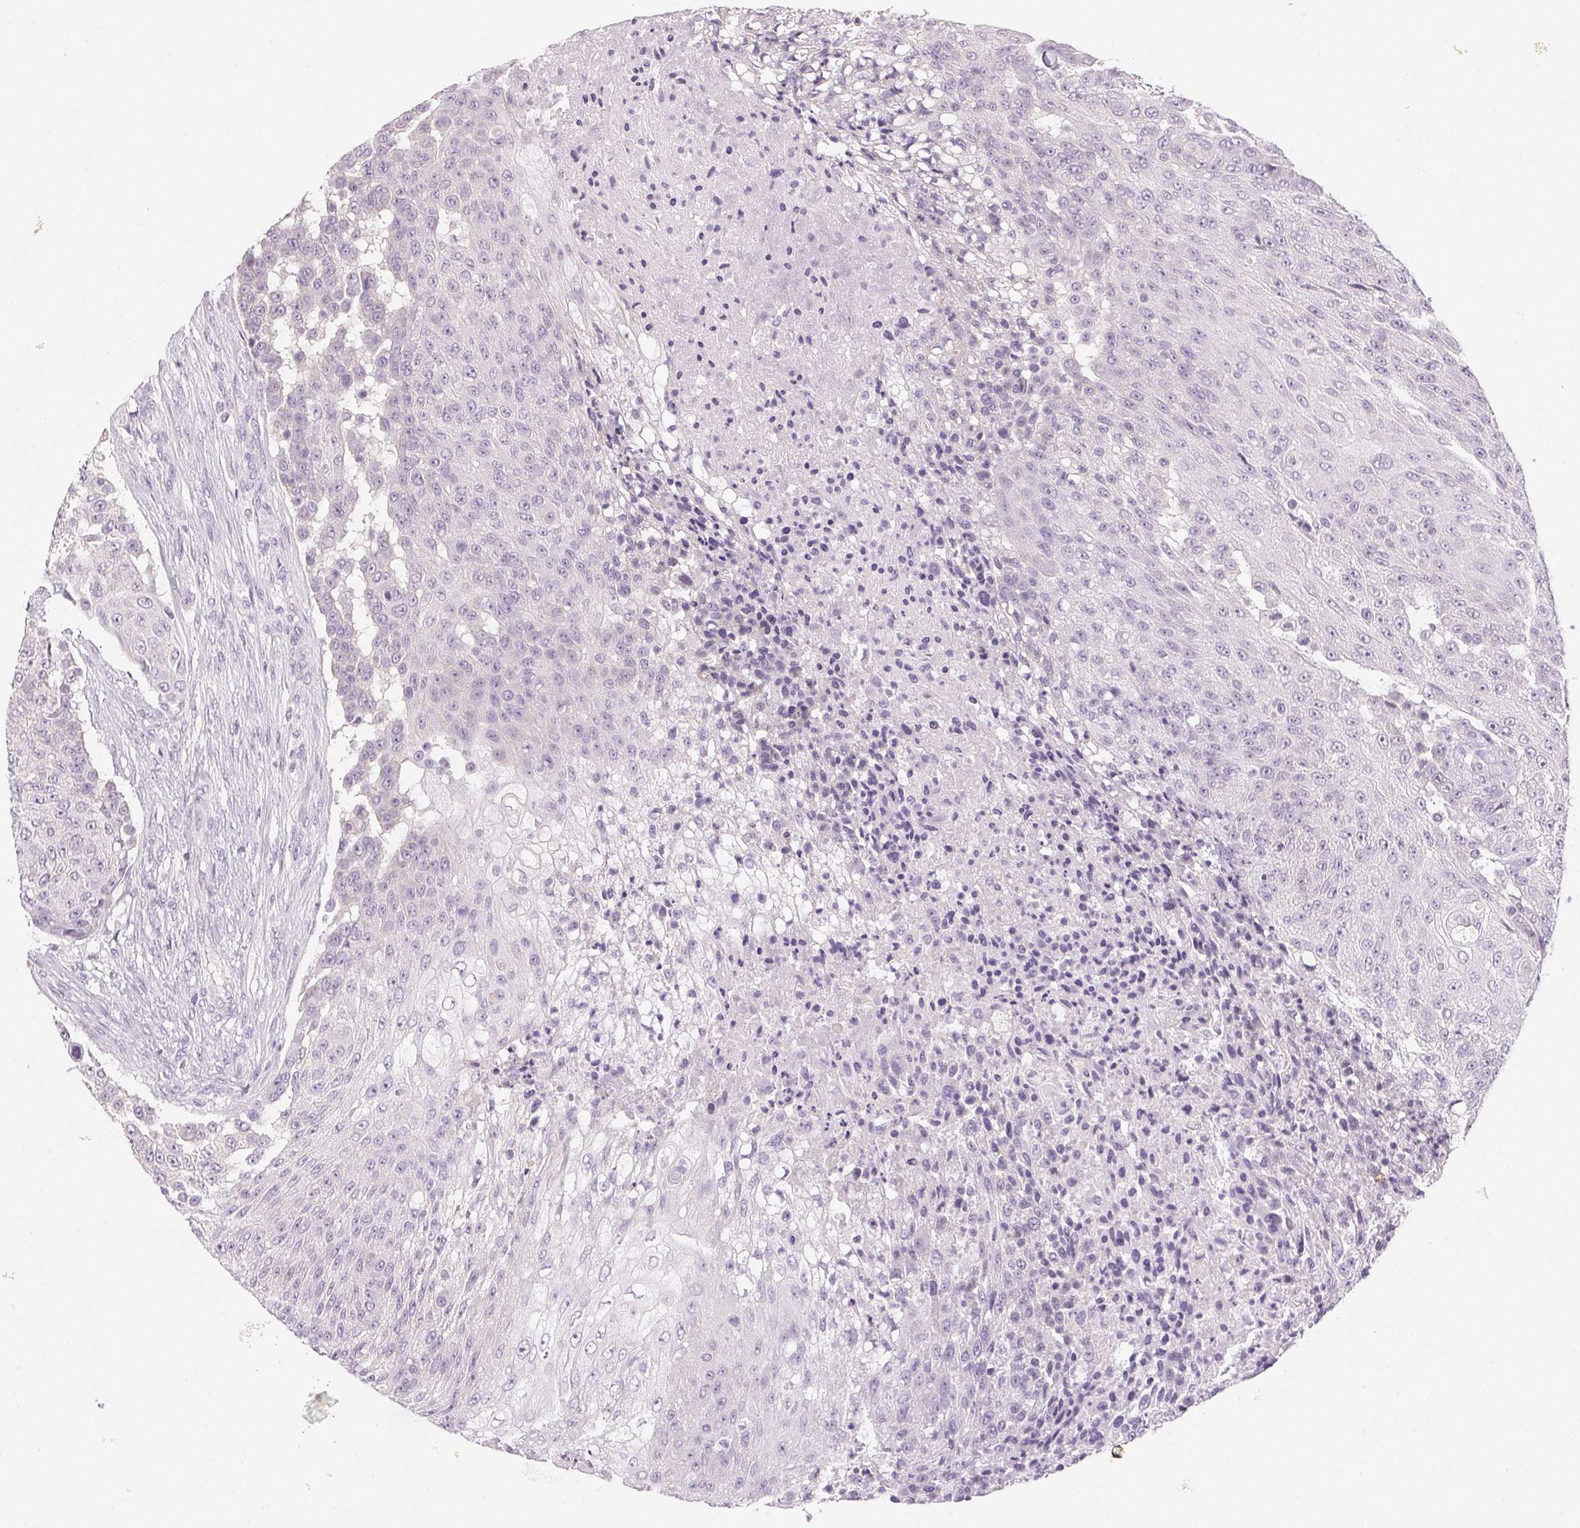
{"staining": {"intensity": "negative", "quantity": "none", "location": "none"}, "tissue": "urothelial cancer", "cell_type": "Tumor cells", "image_type": "cancer", "snomed": [{"axis": "morphology", "description": "Urothelial carcinoma, High grade"}, {"axis": "topography", "description": "Urinary bladder"}], "caption": "Immunohistochemistry image of high-grade urothelial carcinoma stained for a protein (brown), which displays no positivity in tumor cells. The staining is performed using DAB (3,3'-diaminobenzidine) brown chromogen with nuclei counter-stained in using hematoxylin.", "gene": "SFTPD", "patient": {"sex": "female", "age": 63}}